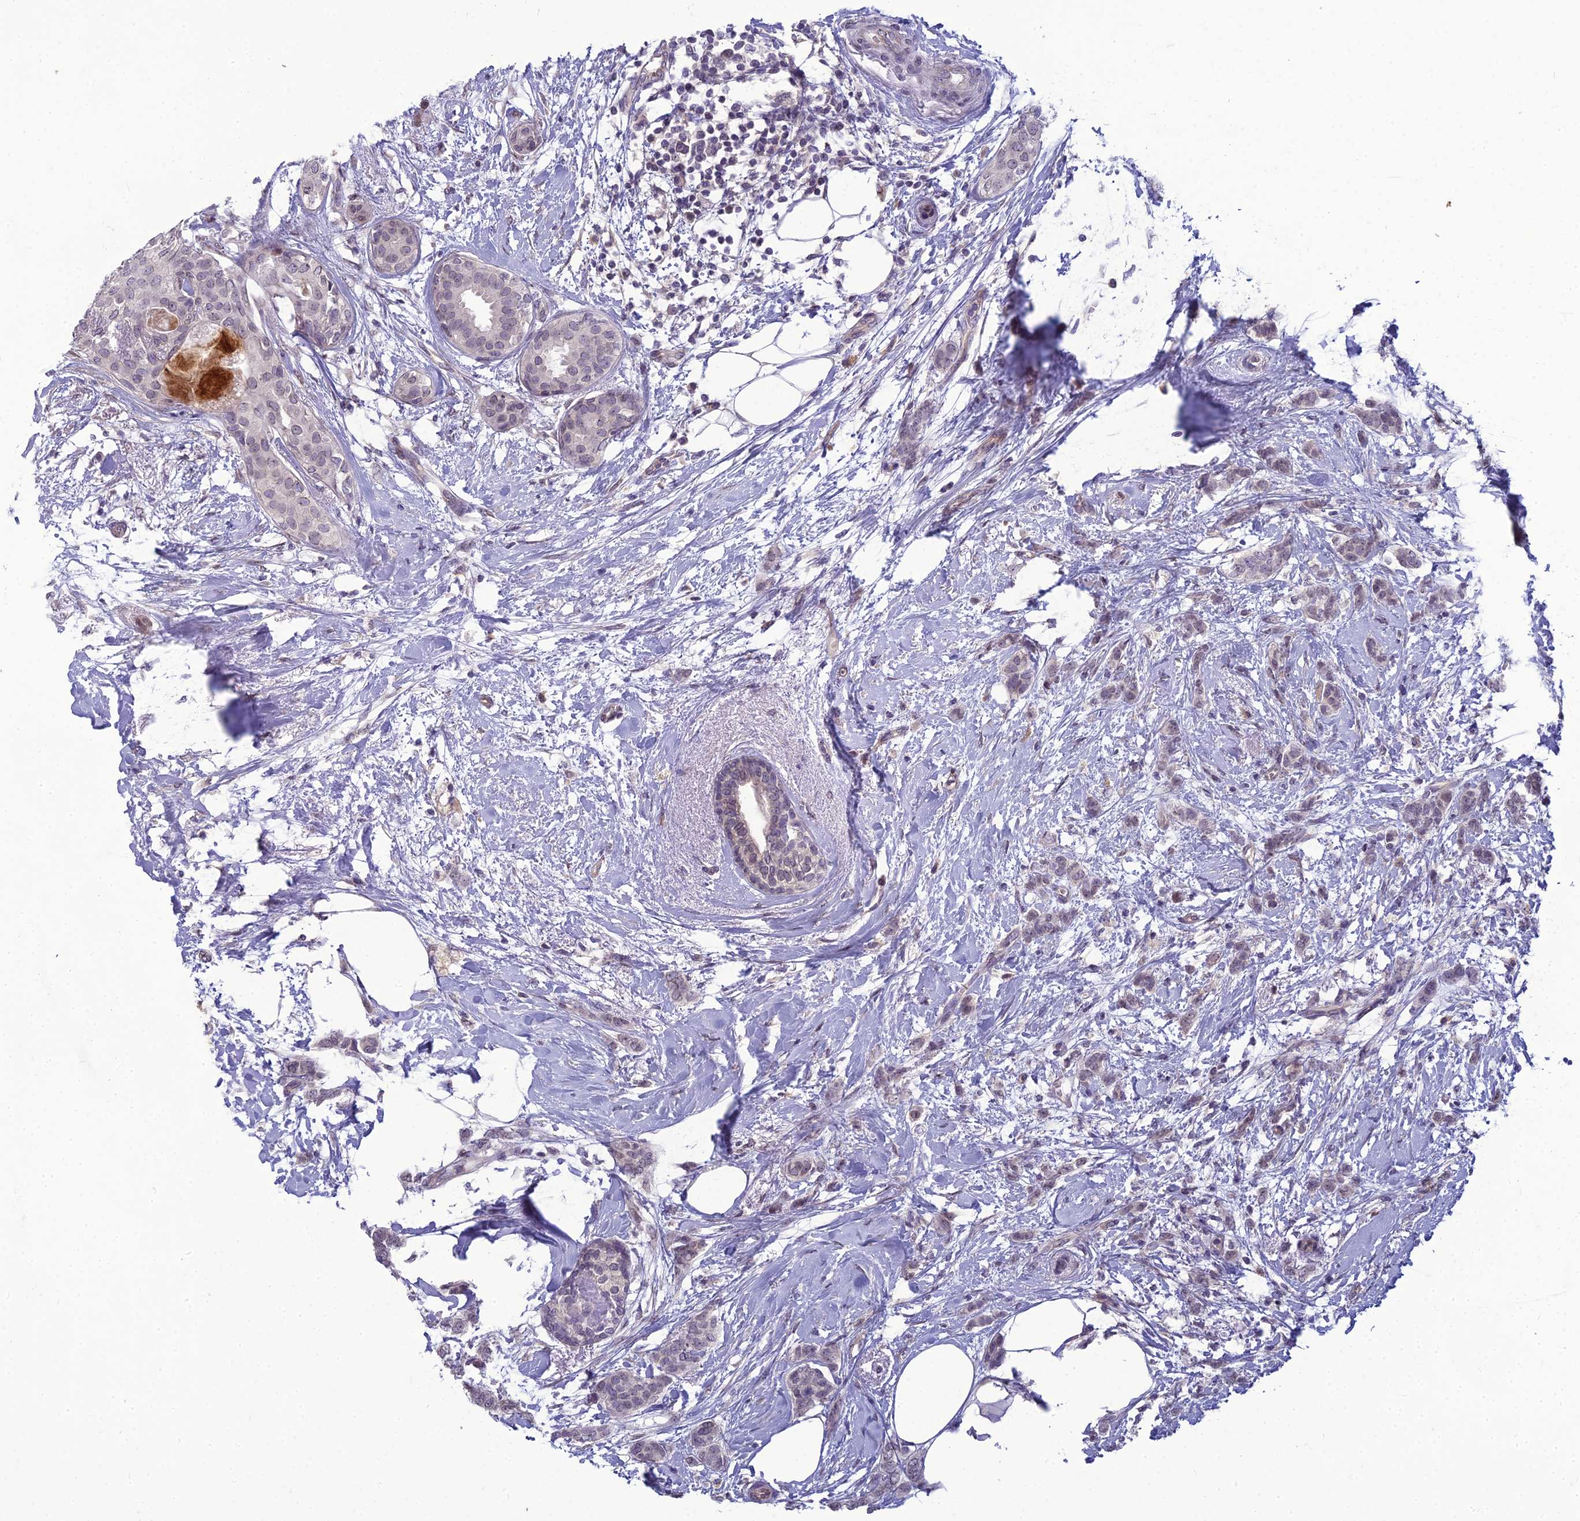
{"staining": {"intensity": "negative", "quantity": "none", "location": "none"}, "tissue": "breast cancer", "cell_type": "Tumor cells", "image_type": "cancer", "snomed": [{"axis": "morphology", "description": "Duct carcinoma"}, {"axis": "topography", "description": "Breast"}], "caption": "IHC of human breast intraductal carcinoma shows no positivity in tumor cells. (DAB (3,3'-diaminobenzidine) immunohistochemistry (IHC) visualized using brightfield microscopy, high magnification).", "gene": "DTX2", "patient": {"sex": "female", "age": 72}}